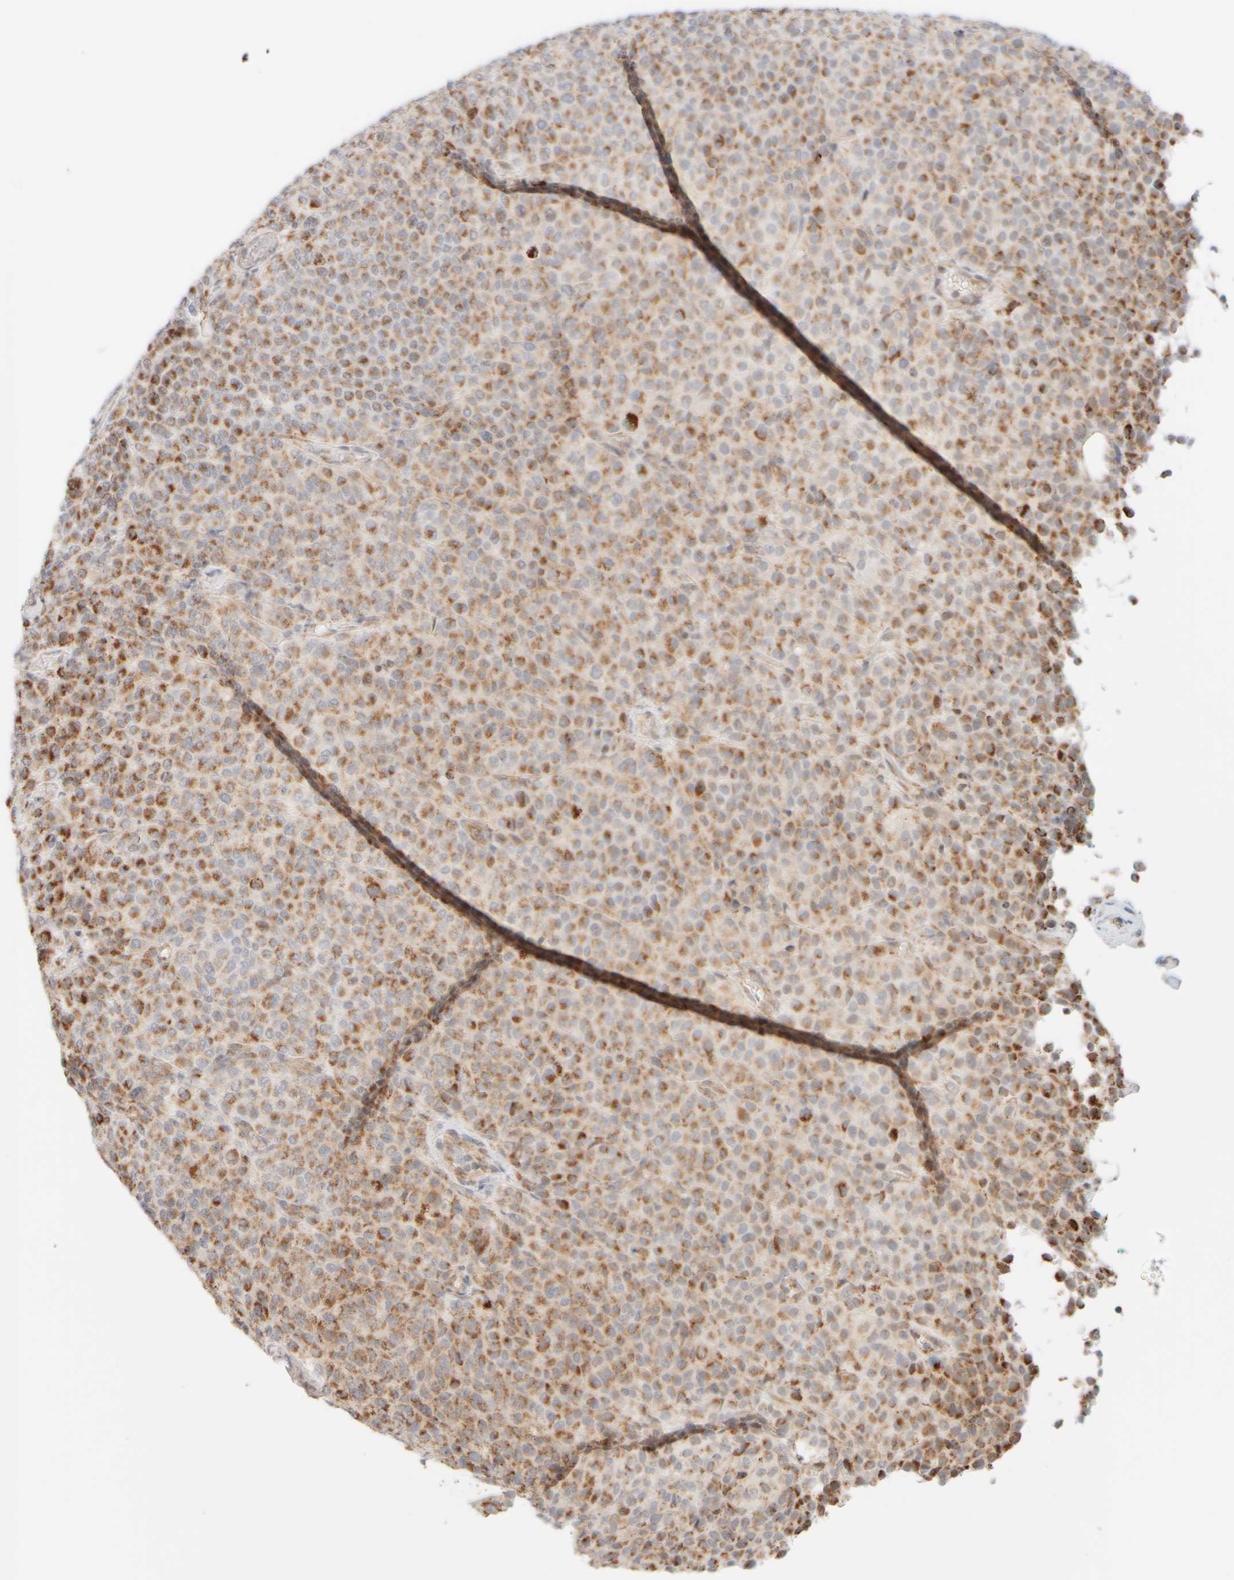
{"staining": {"intensity": "moderate", "quantity": ">75%", "location": "cytoplasmic/membranous"}, "tissue": "melanoma", "cell_type": "Tumor cells", "image_type": "cancer", "snomed": [{"axis": "morphology", "description": "Malignant melanoma, Metastatic site"}, {"axis": "topography", "description": "Pancreas"}], "caption": "IHC image of human malignant melanoma (metastatic site) stained for a protein (brown), which displays medium levels of moderate cytoplasmic/membranous positivity in about >75% of tumor cells.", "gene": "PPM1K", "patient": {"sex": "female", "age": 30}}